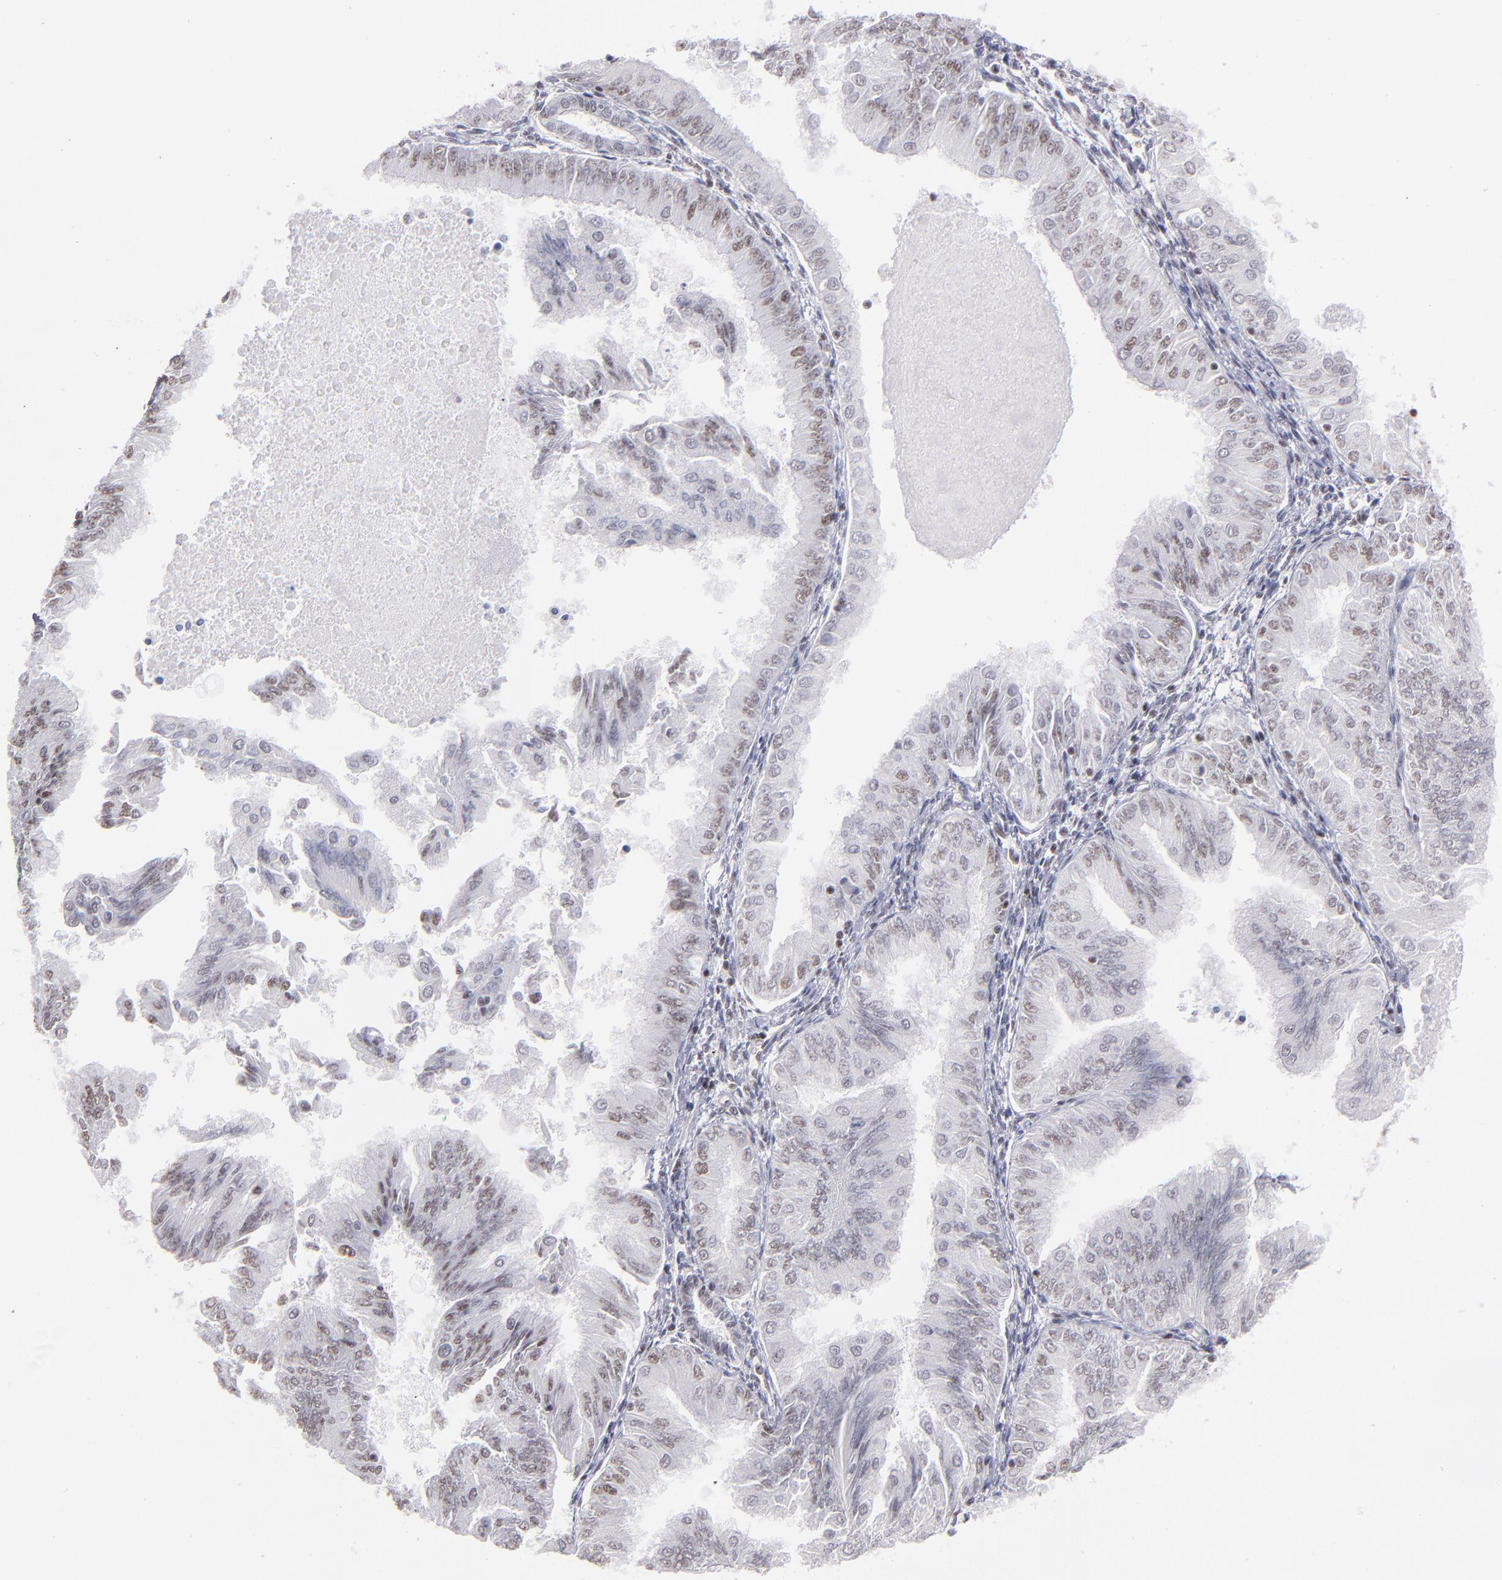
{"staining": {"intensity": "moderate", "quantity": "25%-75%", "location": "nuclear"}, "tissue": "endometrial cancer", "cell_type": "Tumor cells", "image_type": "cancer", "snomed": [{"axis": "morphology", "description": "Adenocarcinoma, NOS"}, {"axis": "topography", "description": "Endometrium"}], "caption": "Tumor cells exhibit medium levels of moderate nuclear staining in about 25%-75% of cells in endometrial adenocarcinoma.", "gene": "TERF2", "patient": {"sex": "female", "age": 53}}